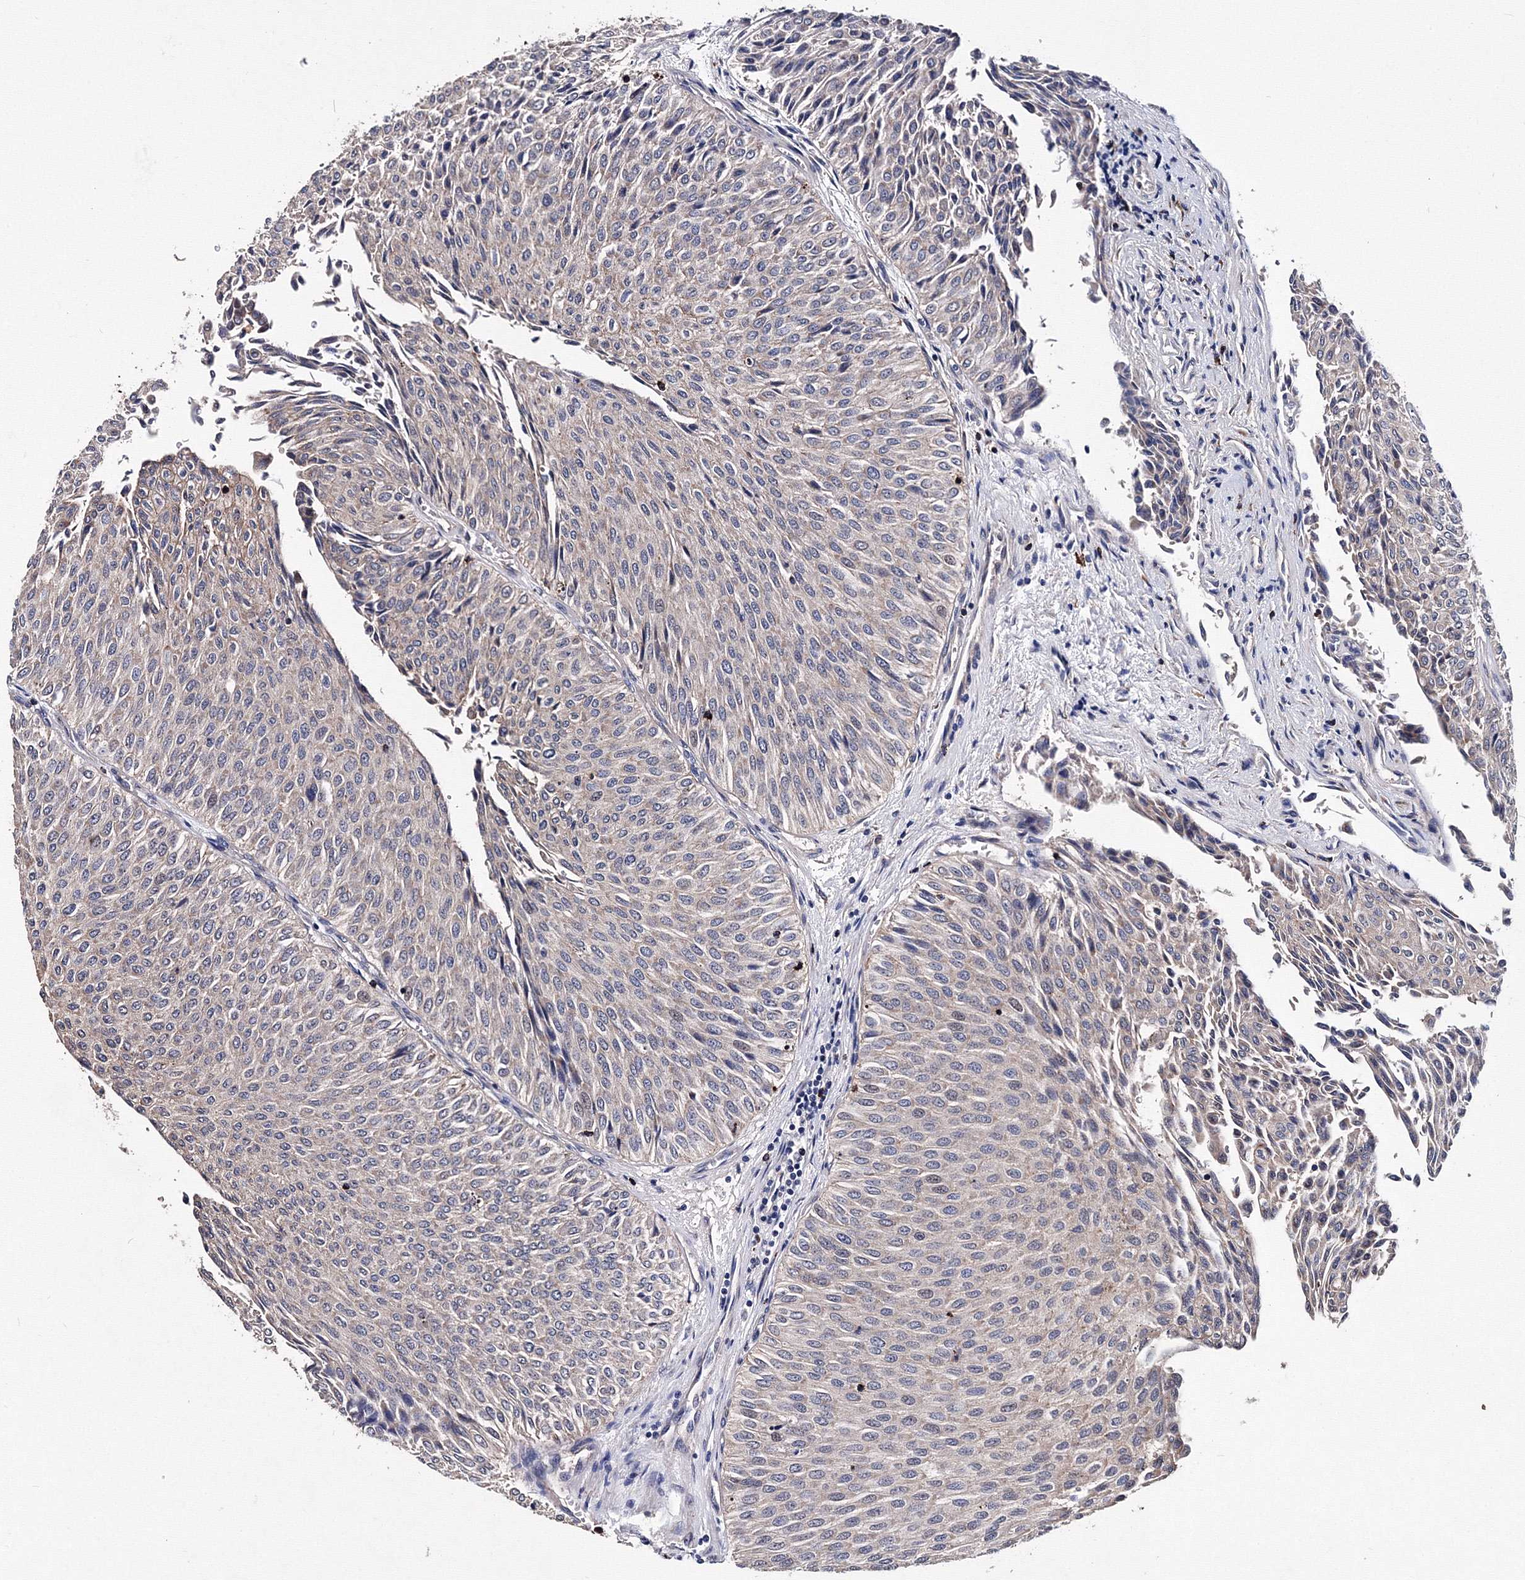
{"staining": {"intensity": "negative", "quantity": "none", "location": "none"}, "tissue": "urothelial cancer", "cell_type": "Tumor cells", "image_type": "cancer", "snomed": [{"axis": "morphology", "description": "Urothelial carcinoma, Low grade"}, {"axis": "topography", "description": "Urinary bladder"}], "caption": "Urothelial carcinoma (low-grade) was stained to show a protein in brown. There is no significant expression in tumor cells.", "gene": "PHYKPL", "patient": {"sex": "male", "age": 78}}